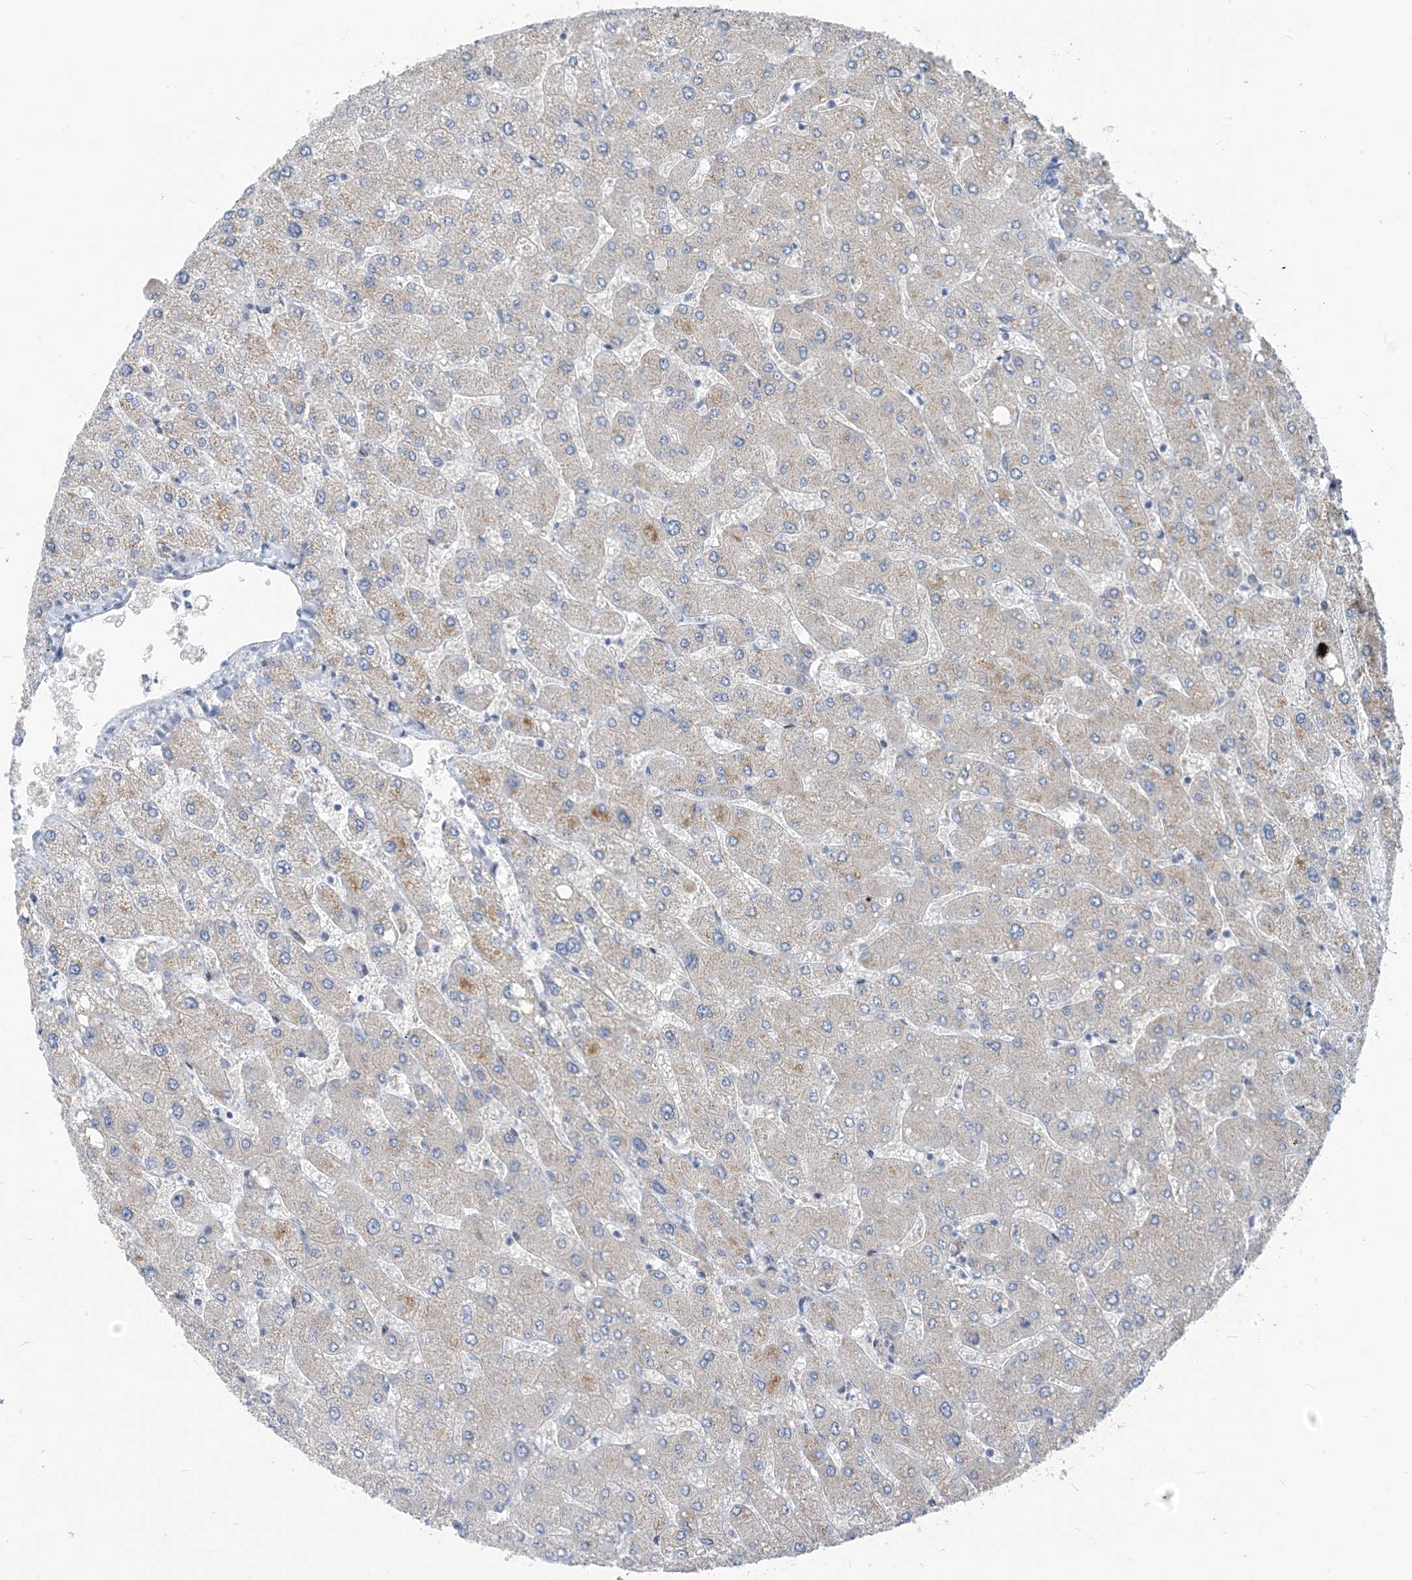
{"staining": {"intensity": "negative", "quantity": "none", "location": "none"}, "tissue": "liver", "cell_type": "Cholangiocytes", "image_type": "normal", "snomed": [{"axis": "morphology", "description": "Normal tissue, NOS"}, {"axis": "topography", "description": "Liver"}], "caption": "IHC of benign liver shows no expression in cholangiocytes. (DAB (3,3'-diaminobenzidine) immunohistochemistry visualized using brightfield microscopy, high magnification).", "gene": "PLEKHA3", "patient": {"sex": "male", "age": 55}}